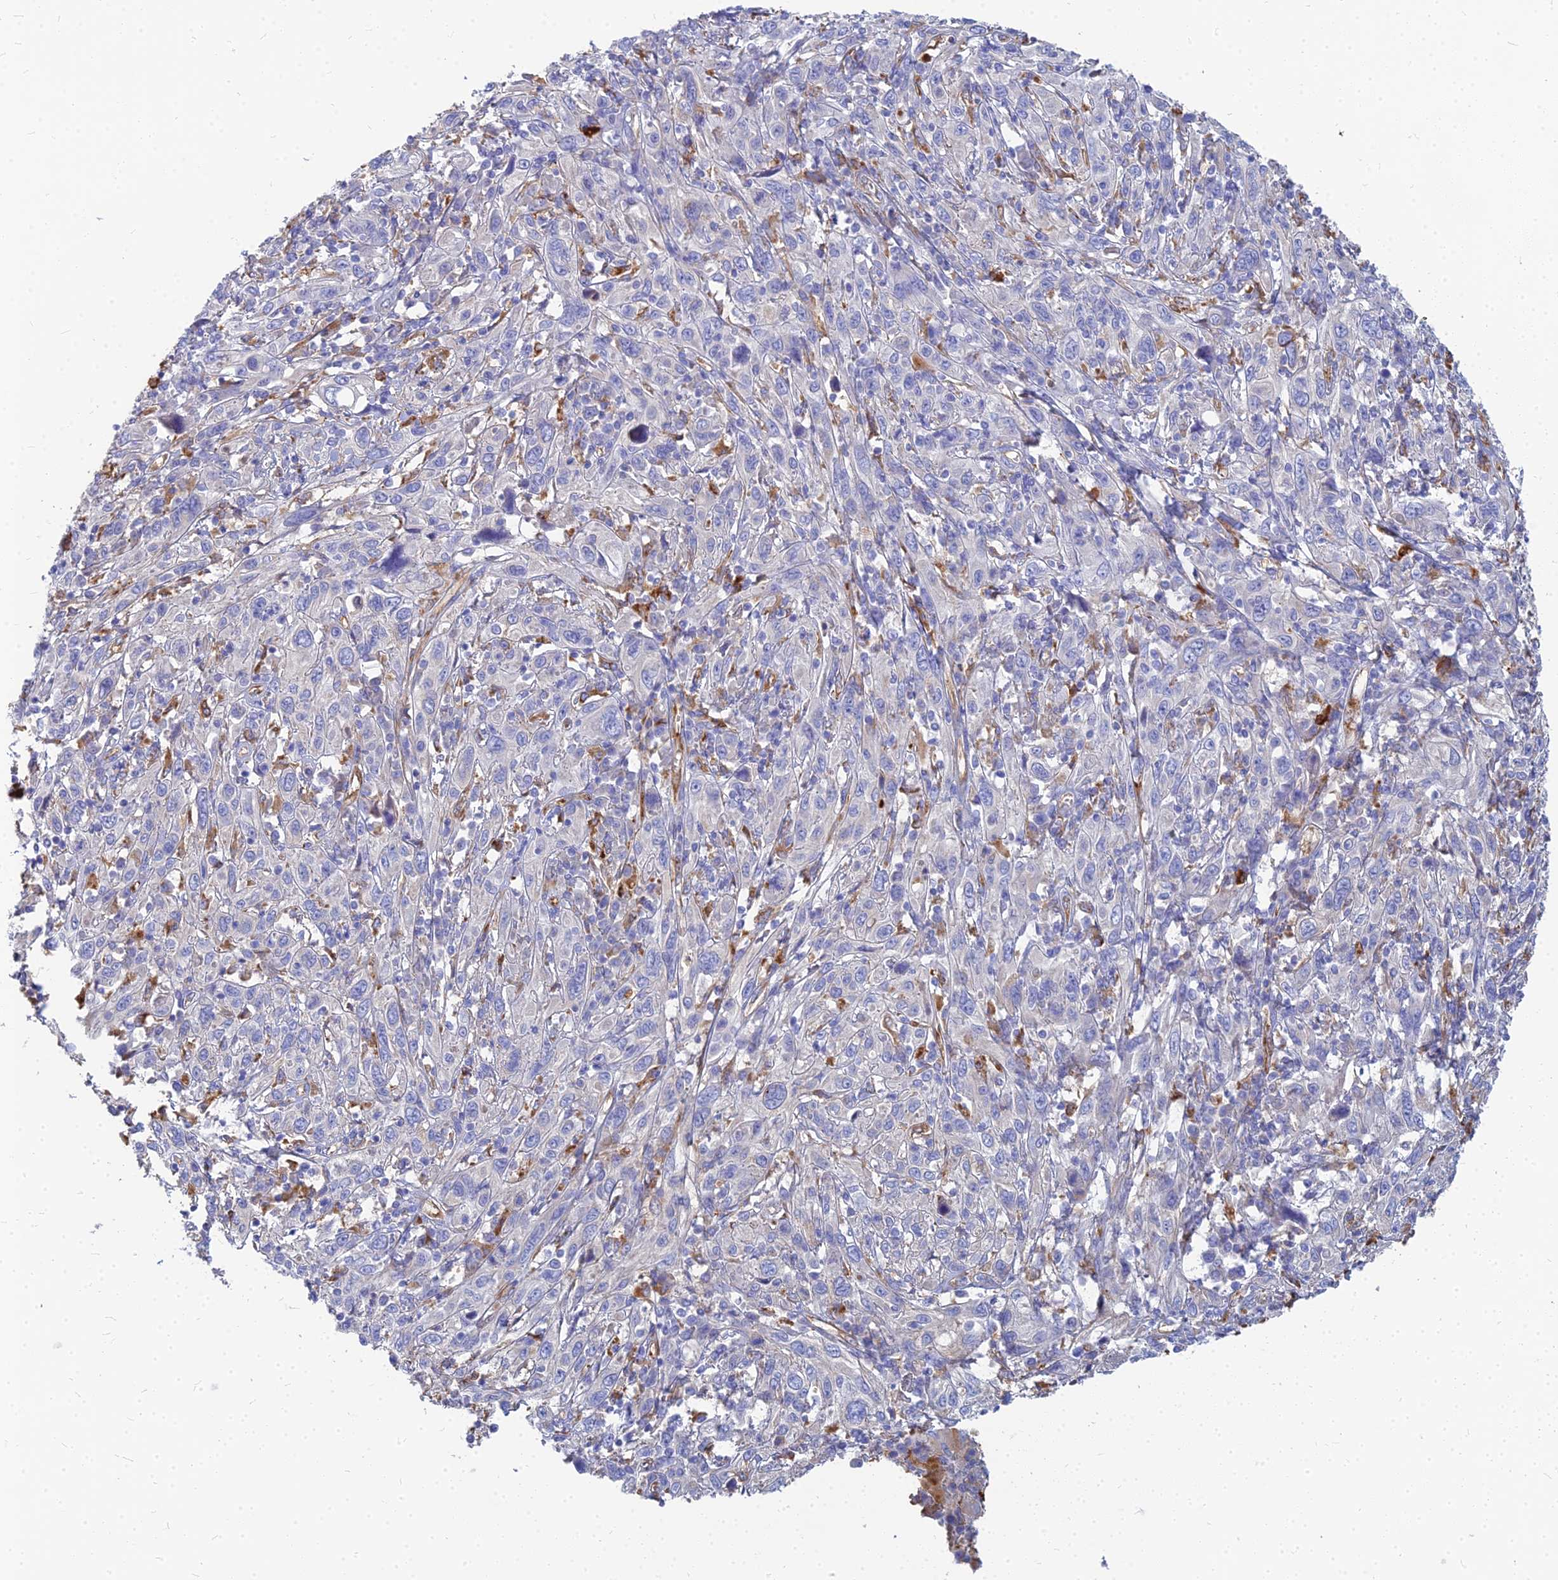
{"staining": {"intensity": "negative", "quantity": "none", "location": "none"}, "tissue": "cervical cancer", "cell_type": "Tumor cells", "image_type": "cancer", "snomed": [{"axis": "morphology", "description": "Squamous cell carcinoma, NOS"}, {"axis": "topography", "description": "Cervix"}], "caption": "Cervical cancer (squamous cell carcinoma) was stained to show a protein in brown. There is no significant positivity in tumor cells.", "gene": "VAT1", "patient": {"sex": "female", "age": 46}}